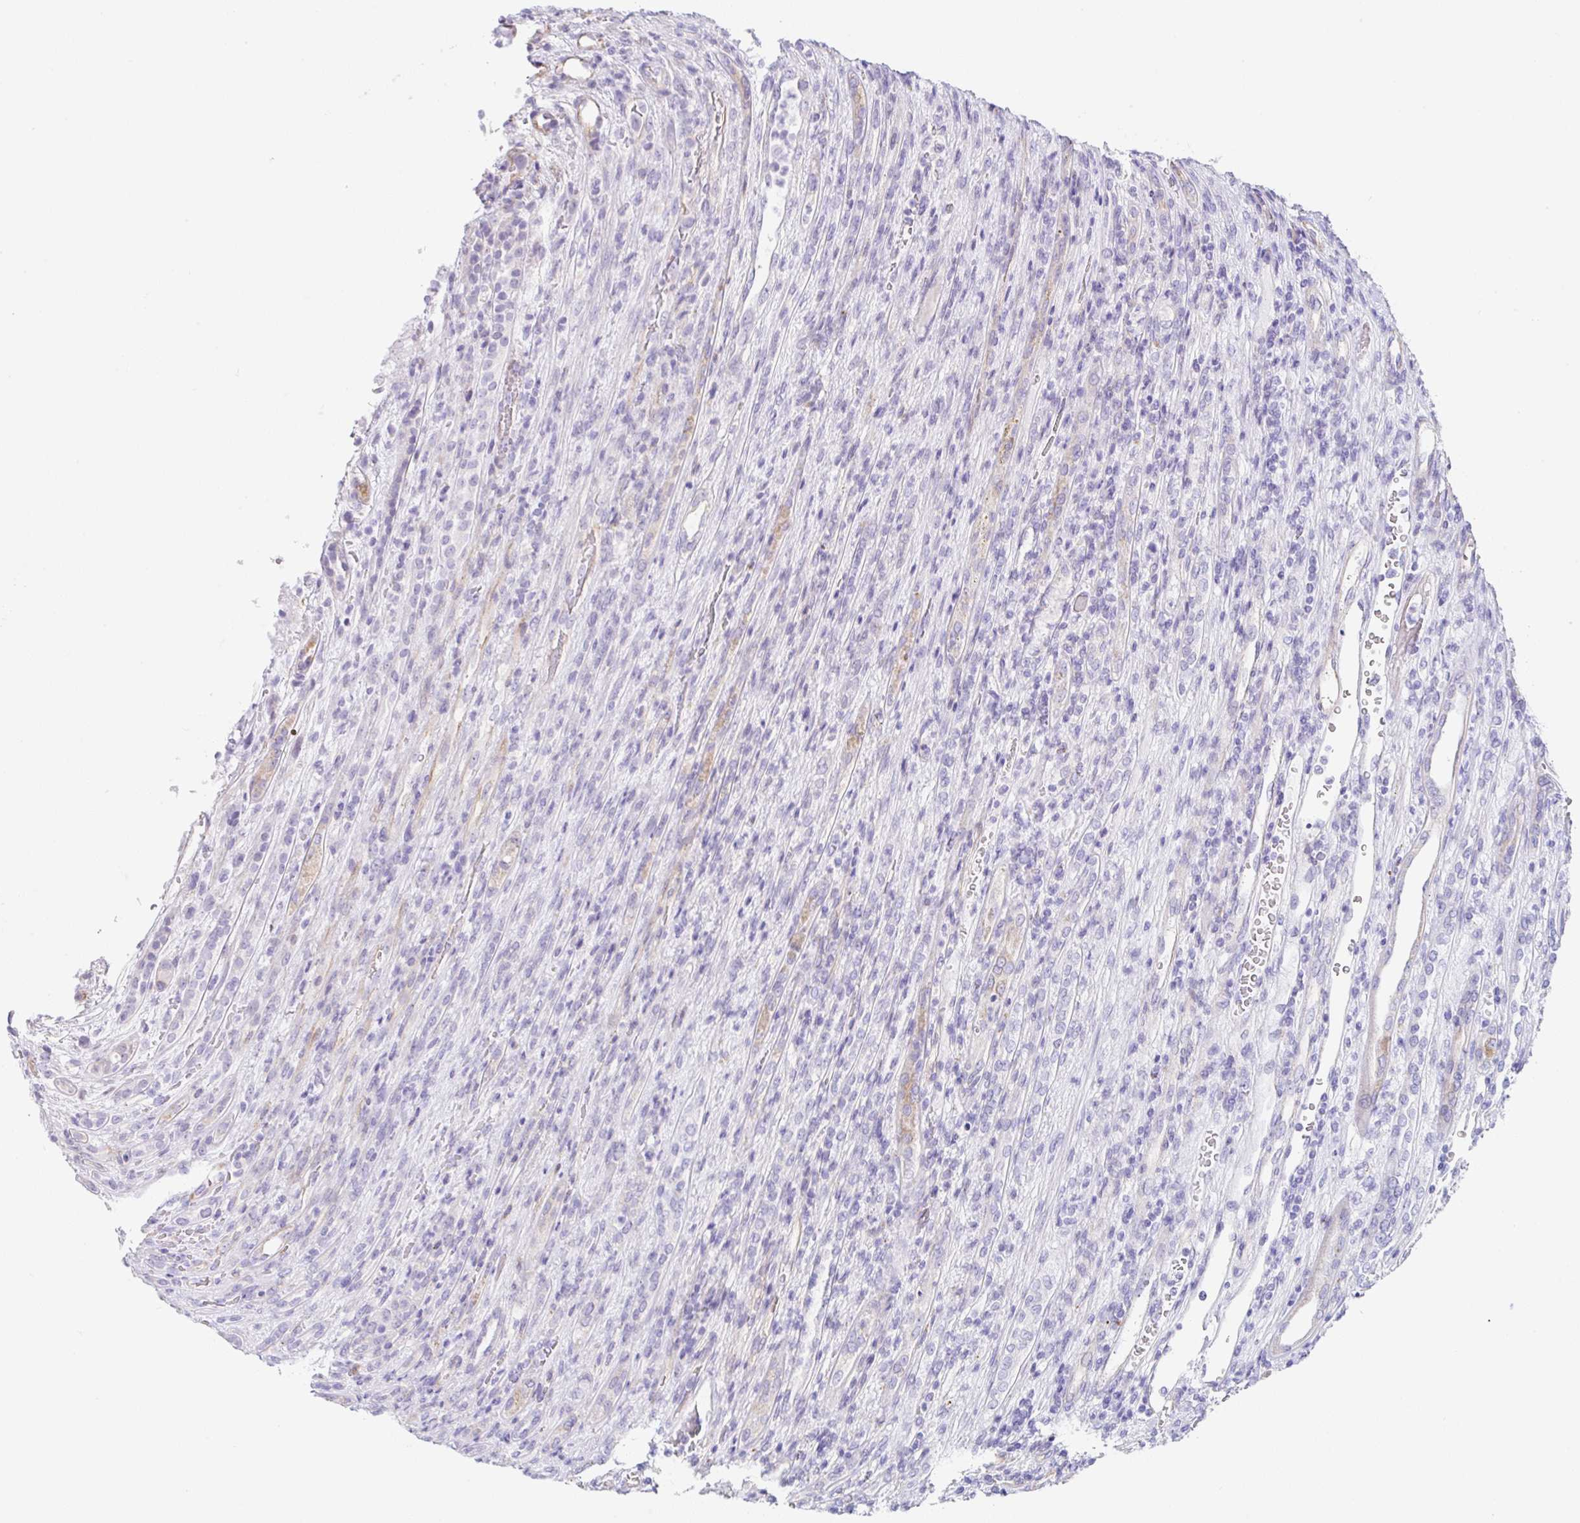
{"staining": {"intensity": "negative", "quantity": "none", "location": "none"}, "tissue": "renal cancer", "cell_type": "Tumor cells", "image_type": "cancer", "snomed": [{"axis": "morphology", "description": "Adenocarcinoma, NOS"}, {"axis": "topography", "description": "Kidney"}], "caption": "Immunohistochemistry photomicrograph of neoplastic tissue: human renal cancer stained with DAB demonstrates no significant protein positivity in tumor cells.", "gene": "DKK4", "patient": {"sex": "female", "age": 54}}